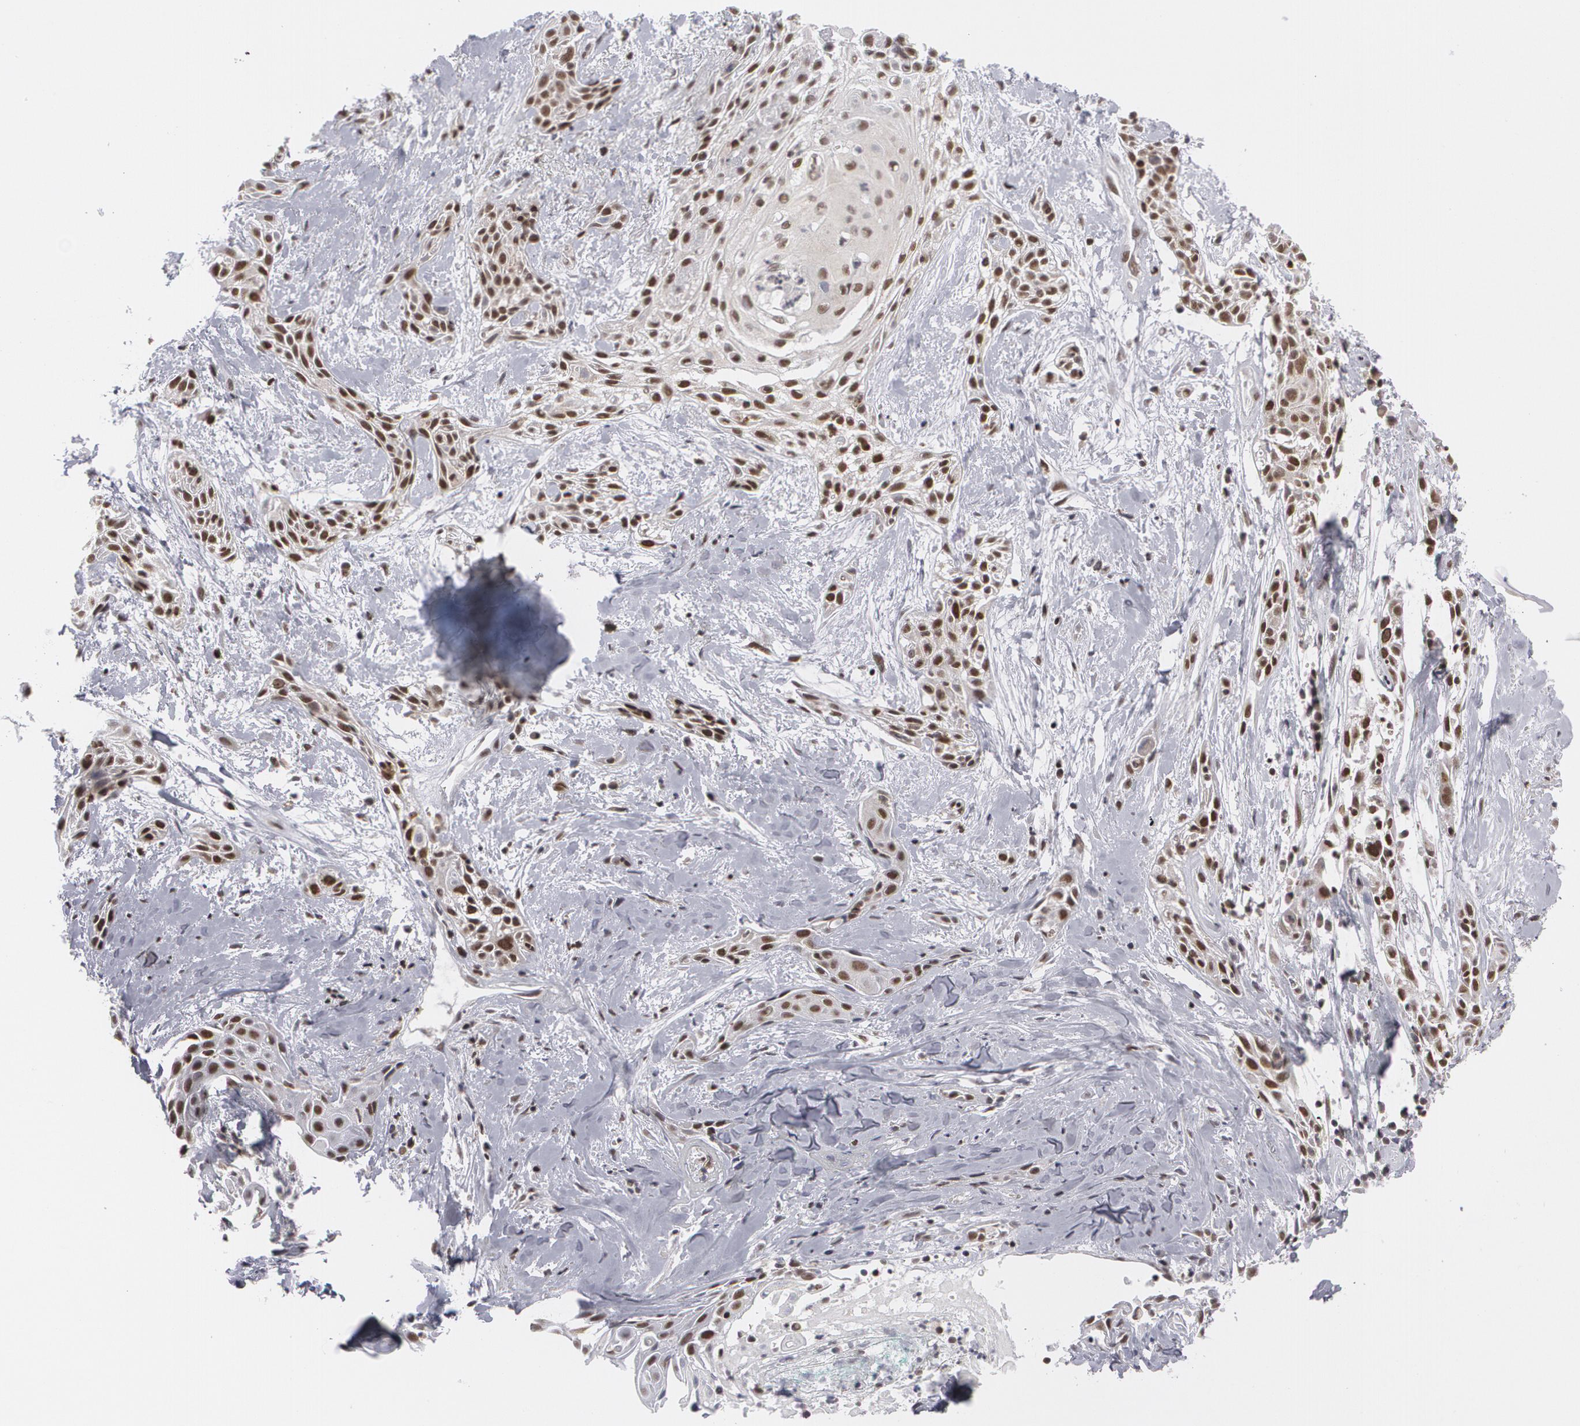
{"staining": {"intensity": "strong", "quantity": ">75%", "location": "nuclear"}, "tissue": "skin cancer", "cell_type": "Tumor cells", "image_type": "cancer", "snomed": [{"axis": "morphology", "description": "Squamous cell carcinoma, NOS"}, {"axis": "topography", "description": "Skin"}, {"axis": "topography", "description": "Anal"}], "caption": "An immunohistochemistry photomicrograph of tumor tissue is shown. Protein staining in brown shows strong nuclear positivity in skin cancer within tumor cells.", "gene": "MCL1", "patient": {"sex": "male", "age": 64}}